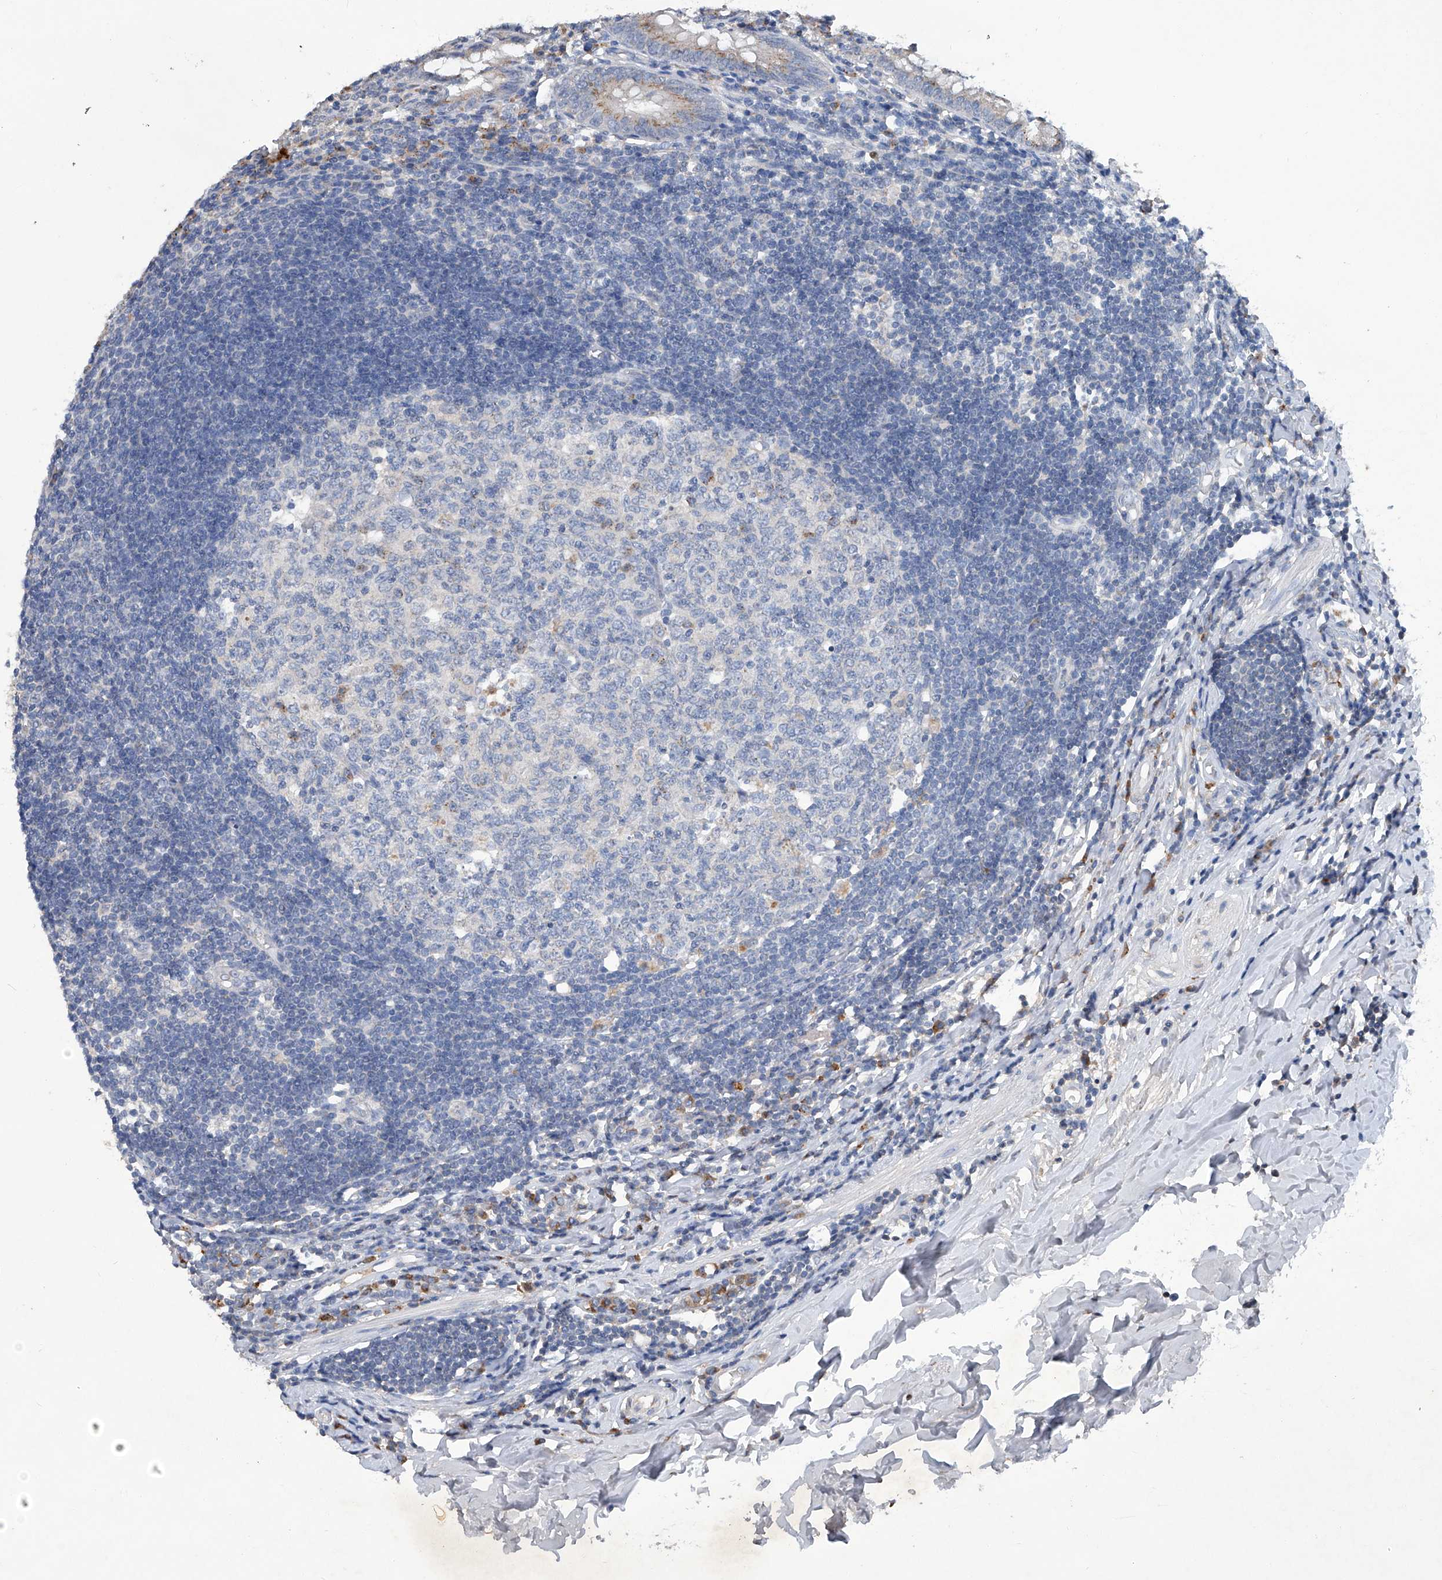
{"staining": {"intensity": "moderate", "quantity": ">75%", "location": "cytoplasmic/membranous"}, "tissue": "appendix", "cell_type": "Glandular cells", "image_type": "normal", "snomed": [{"axis": "morphology", "description": "Normal tissue, NOS"}, {"axis": "topography", "description": "Appendix"}], "caption": "Glandular cells display medium levels of moderate cytoplasmic/membranous expression in about >75% of cells in normal appendix.", "gene": "PCSK5", "patient": {"sex": "female", "age": 54}}